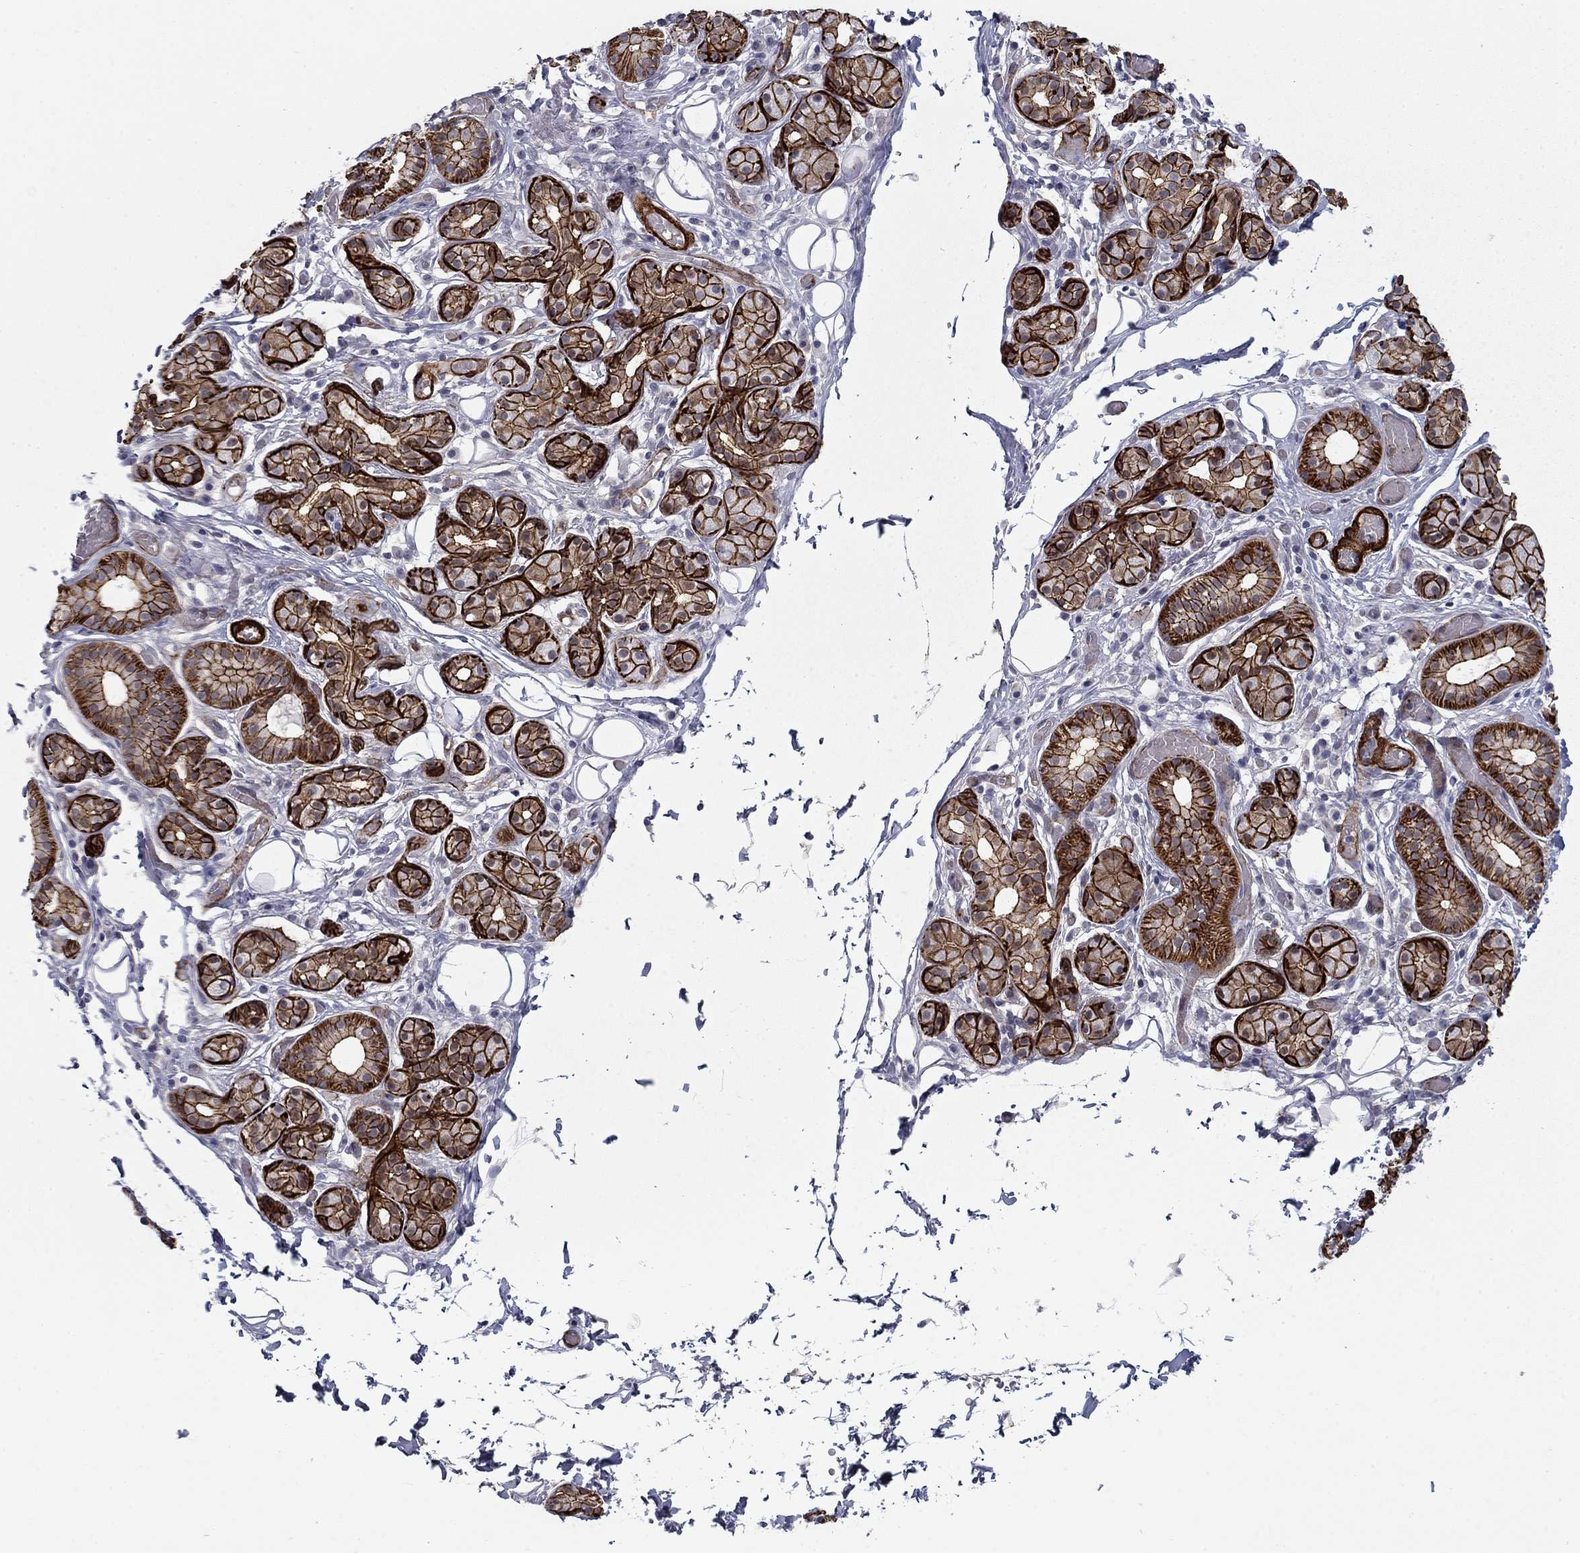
{"staining": {"intensity": "strong", "quantity": ">75%", "location": "cytoplasmic/membranous"}, "tissue": "salivary gland", "cell_type": "Glandular cells", "image_type": "normal", "snomed": [{"axis": "morphology", "description": "Normal tissue, NOS"}, {"axis": "topography", "description": "Salivary gland"}, {"axis": "topography", "description": "Peripheral nerve tissue"}], "caption": "High-power microscopy captured an immunohistochemistry micrograph of normal salivary gland, revealing strong cytoplasmic/membranous positivity in approximately >75% of glandular cells. The staining is performed using DAB brown chromogen to label protein expression. The nuclei are counter-stained blue using hematoxylin.", "gene": "KRBA1", "patient": {"sex": "male", "age": 71}}